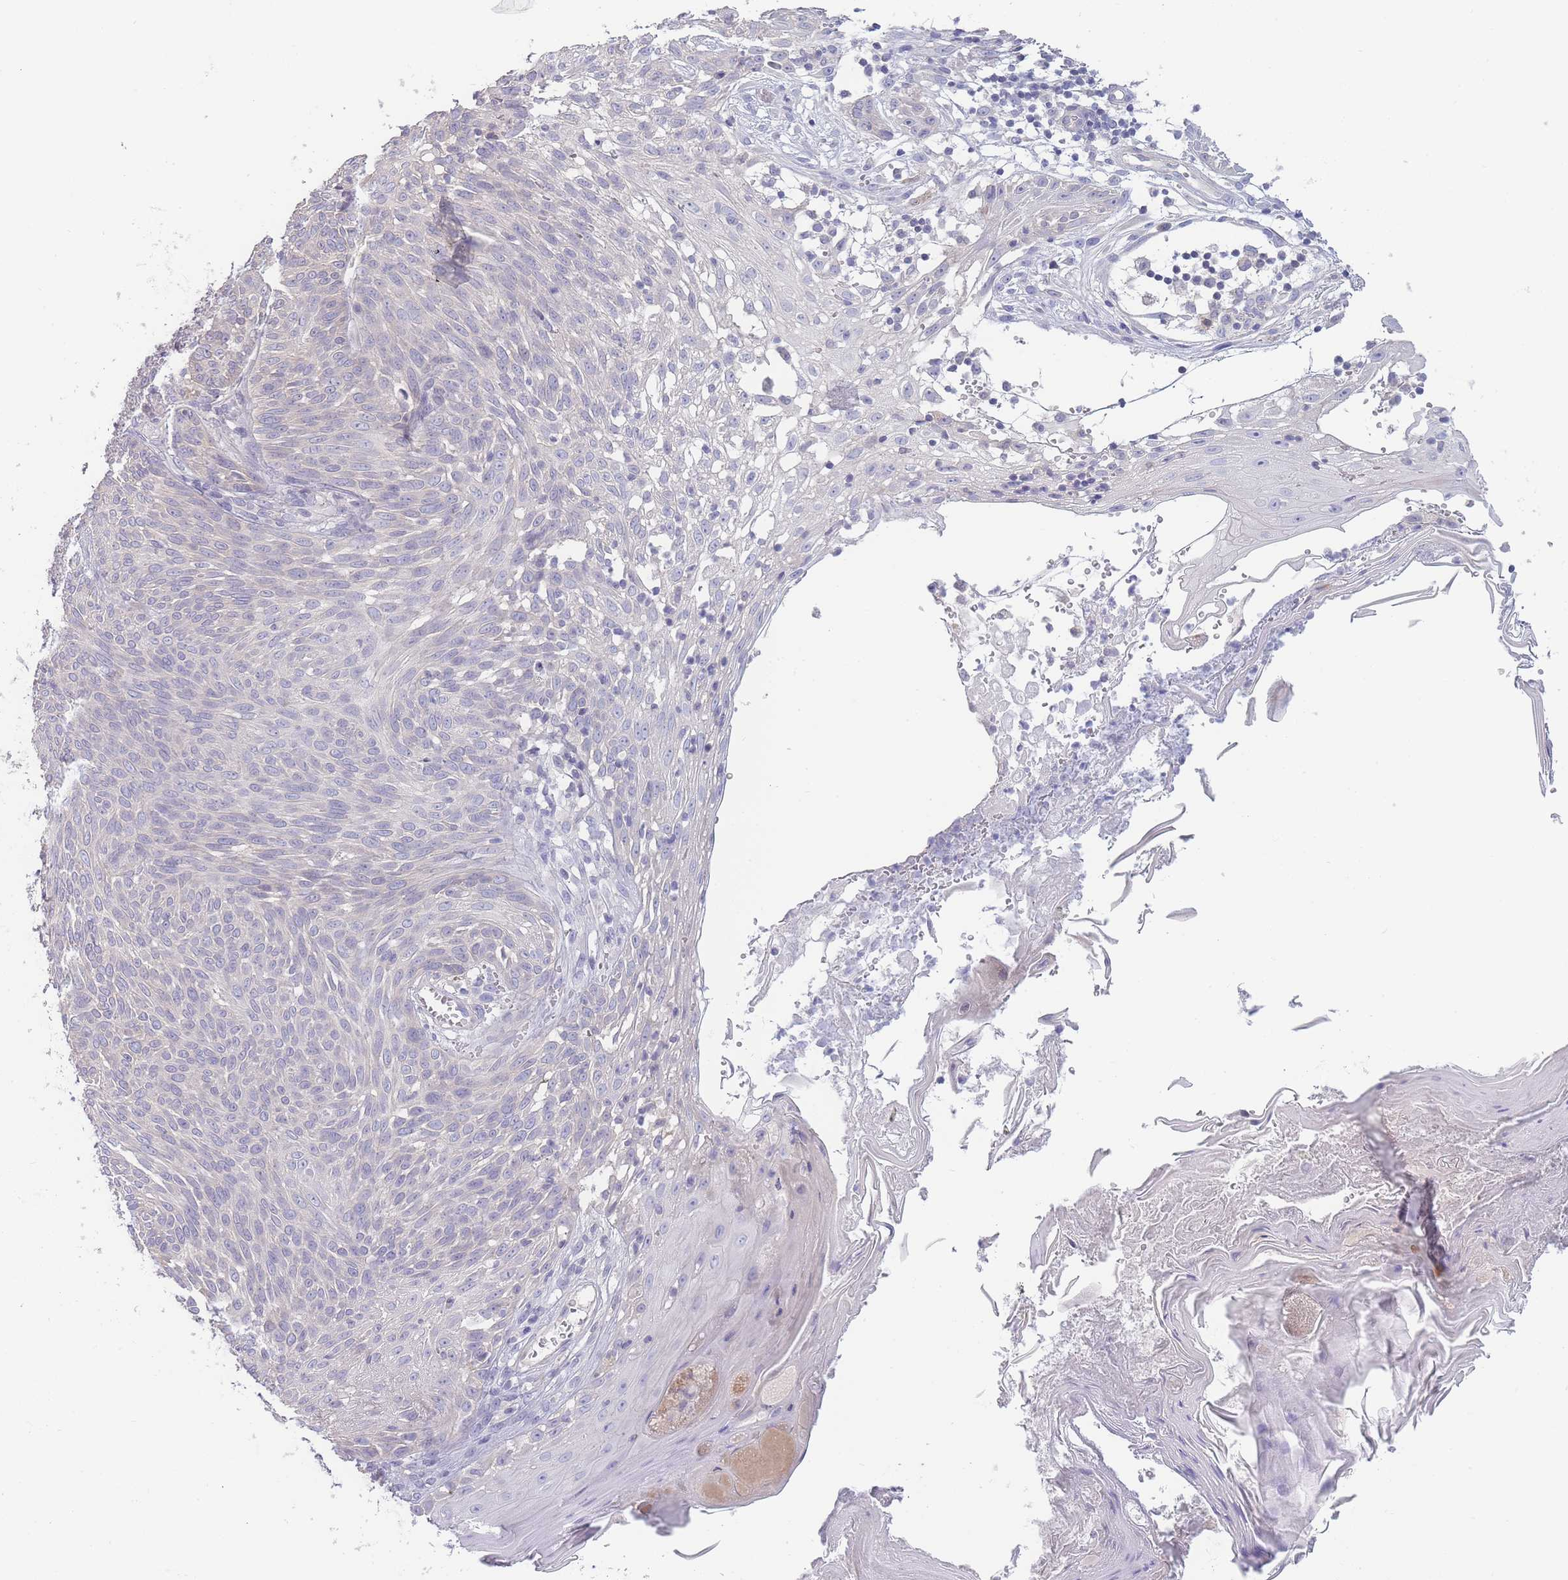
{"staining": {"intensity": "negative", "quantity": "none", "location": "none"}, "tissue": "skin cancer", "cell_type": "Tumor cells", "image_type": "cancer", "snomed": [{"axis": "morphology", "description": "Basal cell carcinoma"}, {"axis": "topography", "description": "Skin"}], "caption": "A high-resolution photomicrograph shows immunohistochemistry (IHC) staining of skin cancer, which shows no significant expression in tumor cells.", "gene": "SPHKAP", "patient": {"sex": "female", "age": 86}}